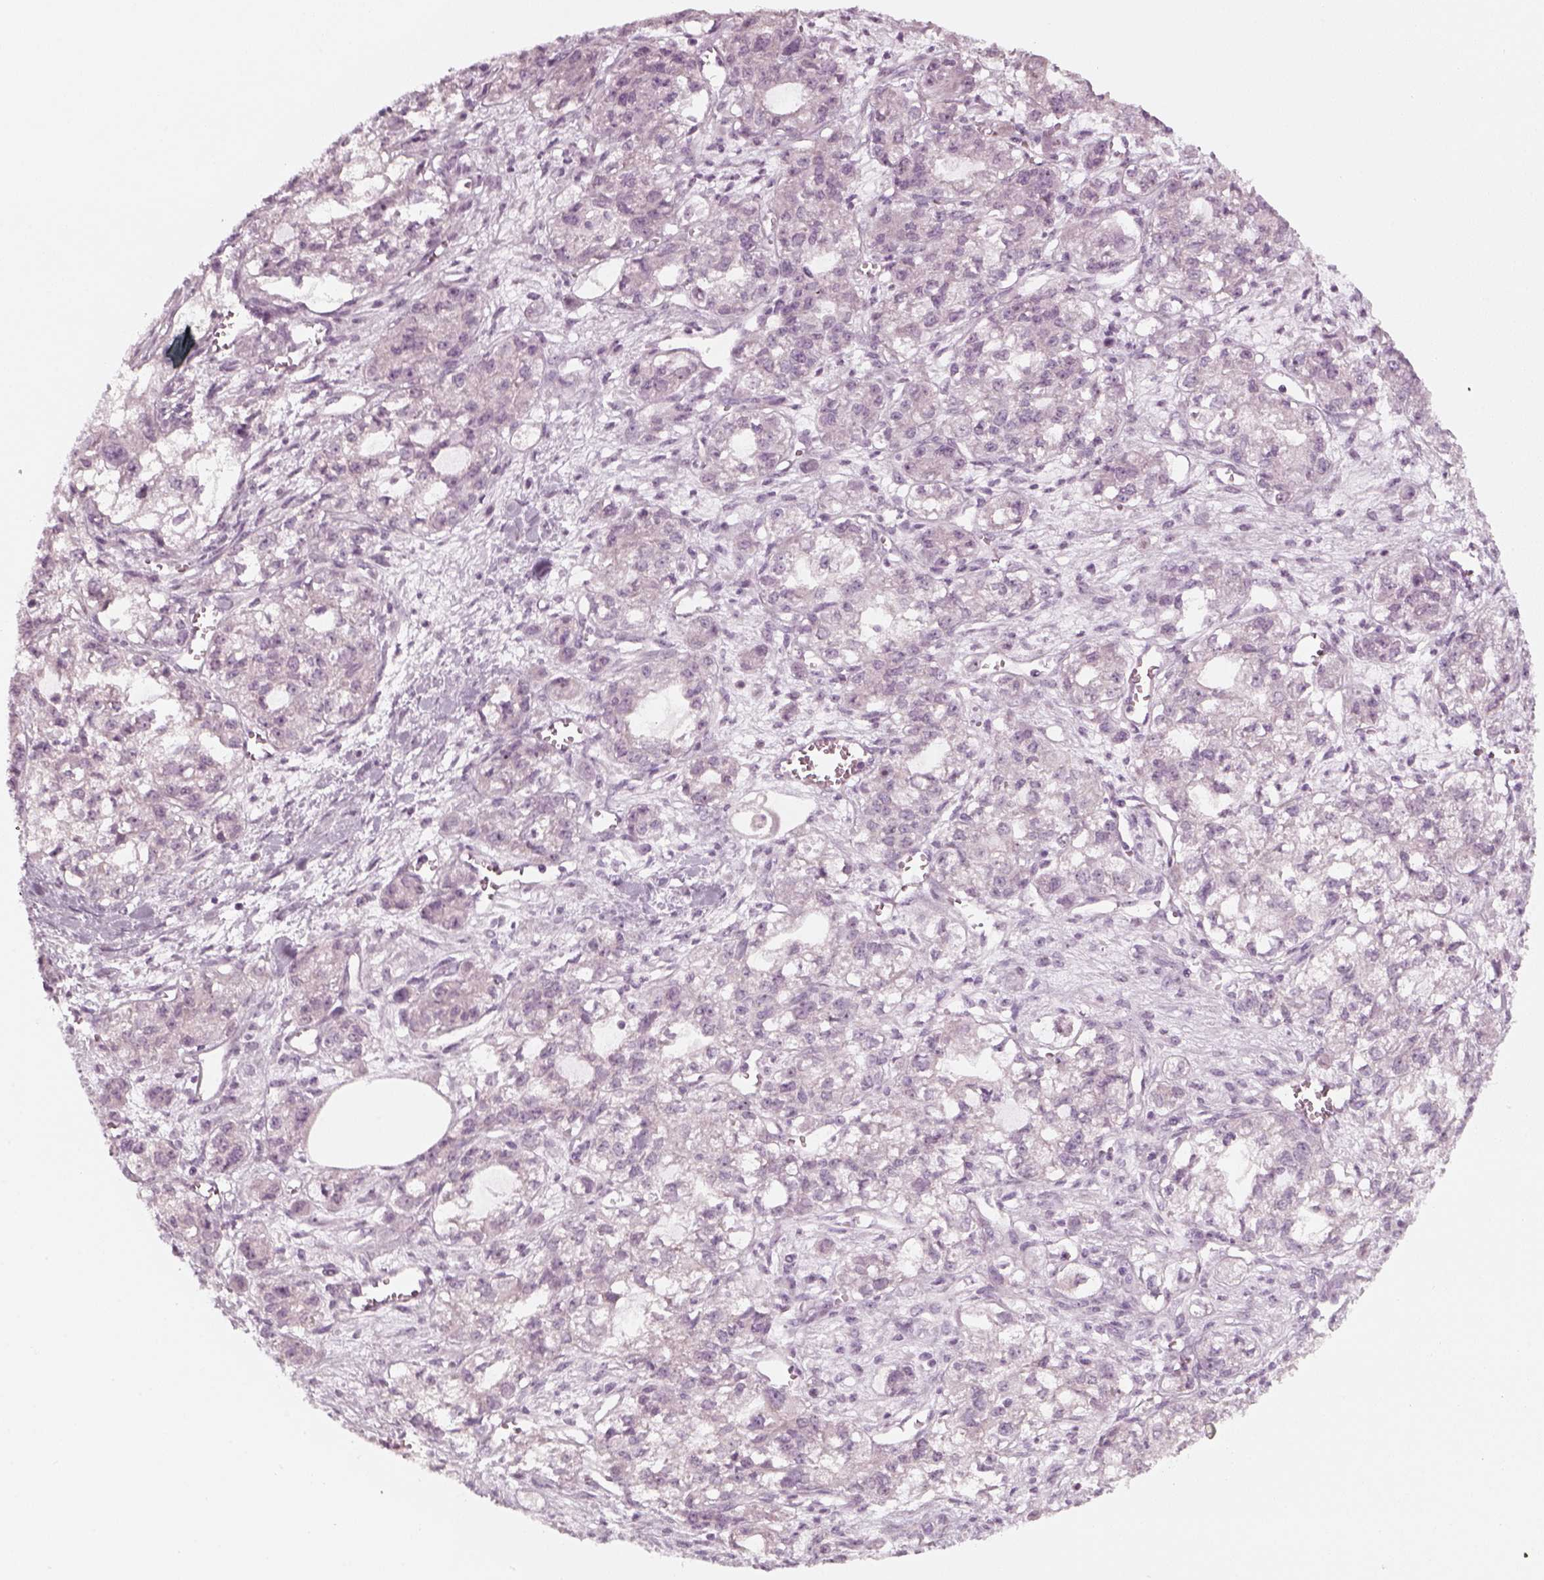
{"staining": {"intensity": "negative", "quantity": "none", "location": "none"}, "tissue": "ovarian cancer", "cell_type": "Tumor cells", "image_type": "cancer", "snomed": [{"axis": "morphology", "description": "Carcinoma, endometroid"}, {"axis": "topography", "description": "Ovary"}], "caption": "Human ovarian cancer (endometroid carcinoma) stained for a protein using immunohistochemistry shows no staining in tumor cells.", "gene": "PNMT", "patient": {"sex": "female", "age": 64}}